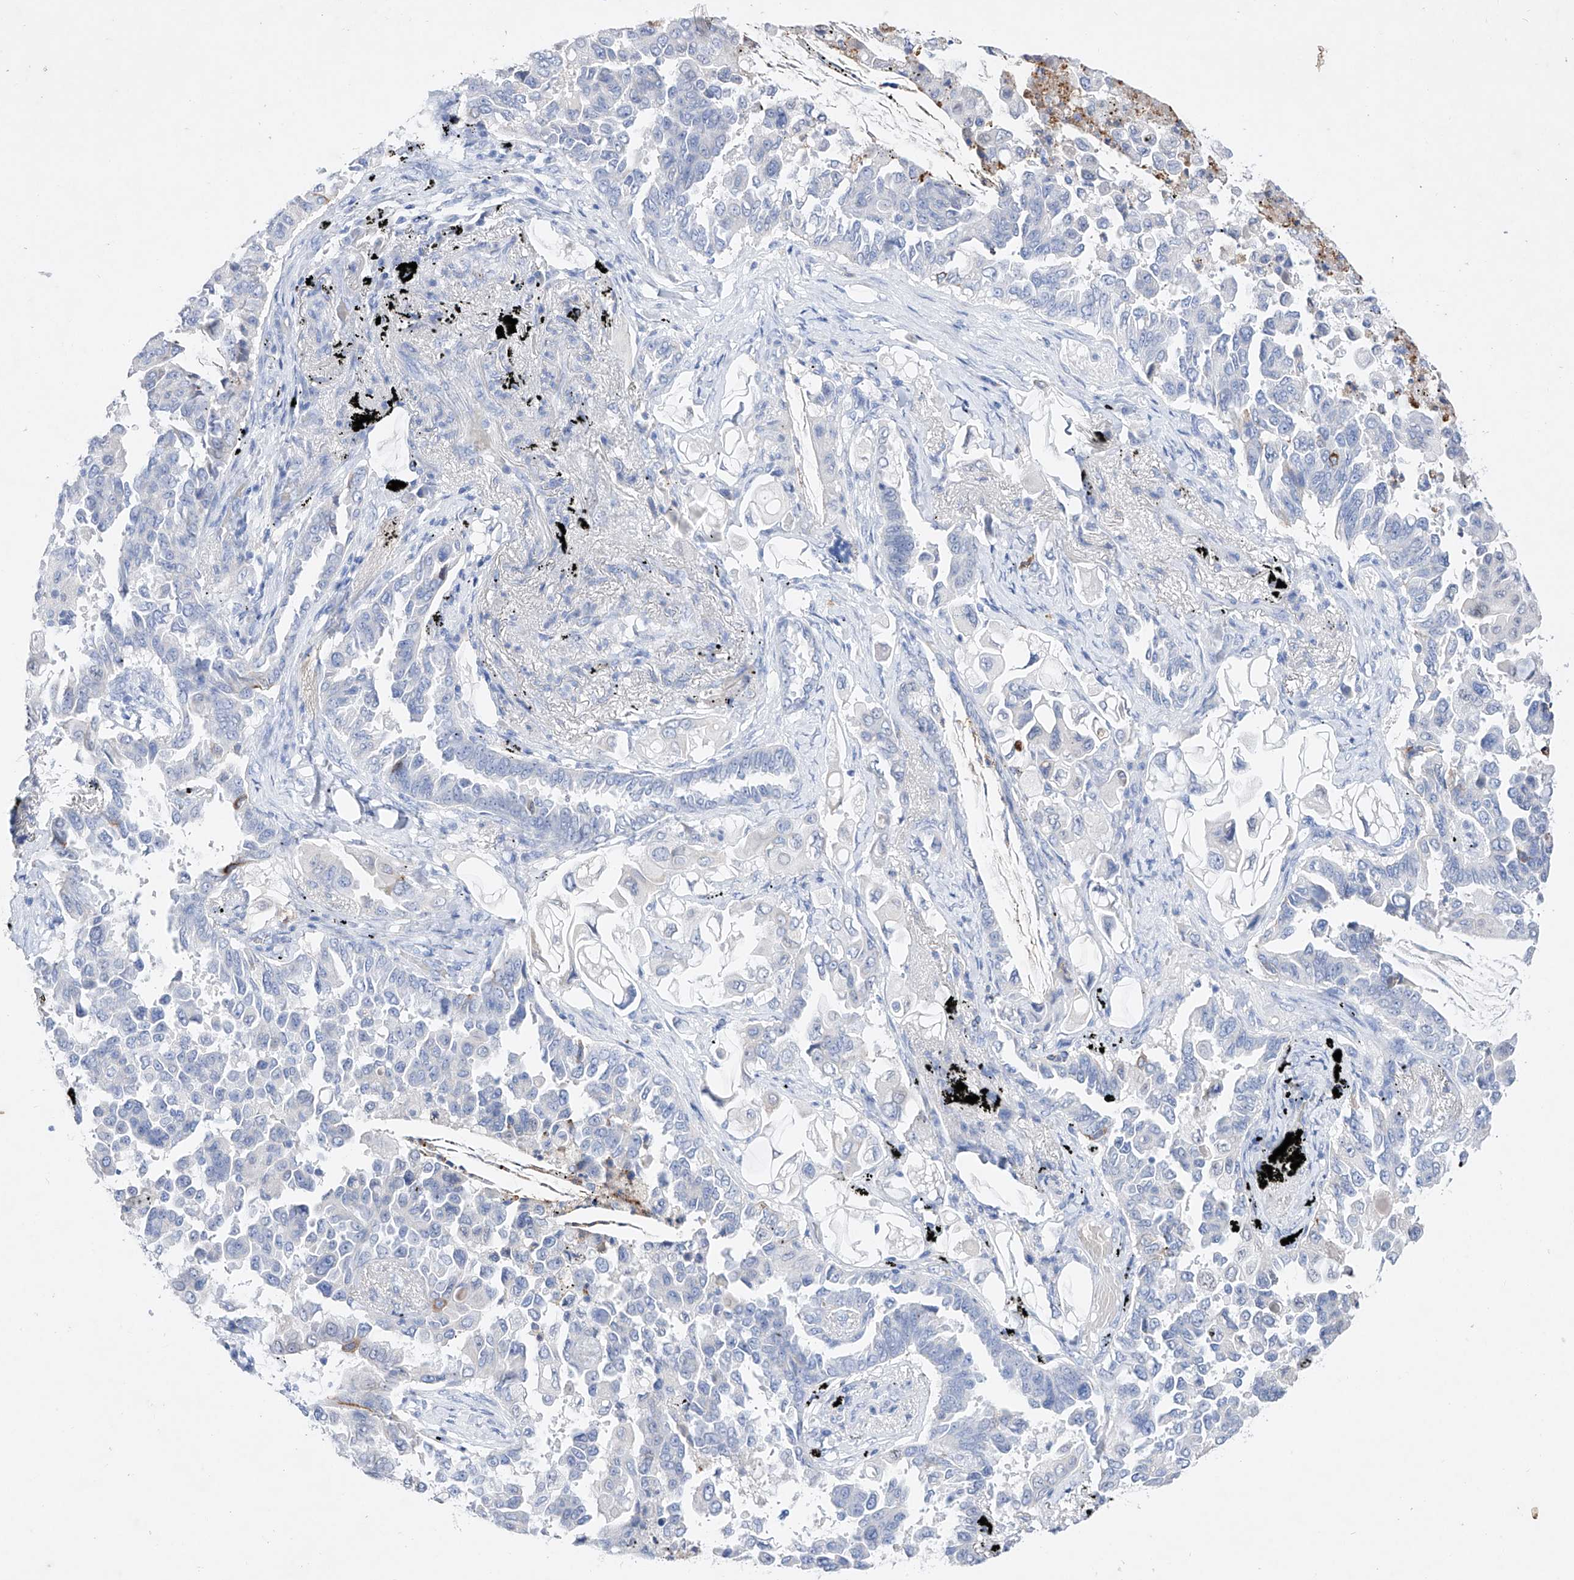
{"staining": {"intensity": "negative", "quantity": "none", "location": "none"}, "tissue": "lung cancer", "cell_type": "Tumor cells", "image_type": "cancer", "snomed": [{"axis": "morphology", "description": "Adenocarcinoma, NOS"}, {"axis": "topography", "description": "Lung"}], "caption": "The immunohistochemistry (IHC) photomicrograph has no significant expression in tumor cells of lung cancer (adenocarcinoma) tissue. (Stains: DAB (3,3'-diaminobenzidine) immunohistochemistry with hematoxylin counter stain, Microscopy: brightfield microscopy at high magnification).", "gene": "TM7SF2", "patient": {"sex": "female", "age": 67}}